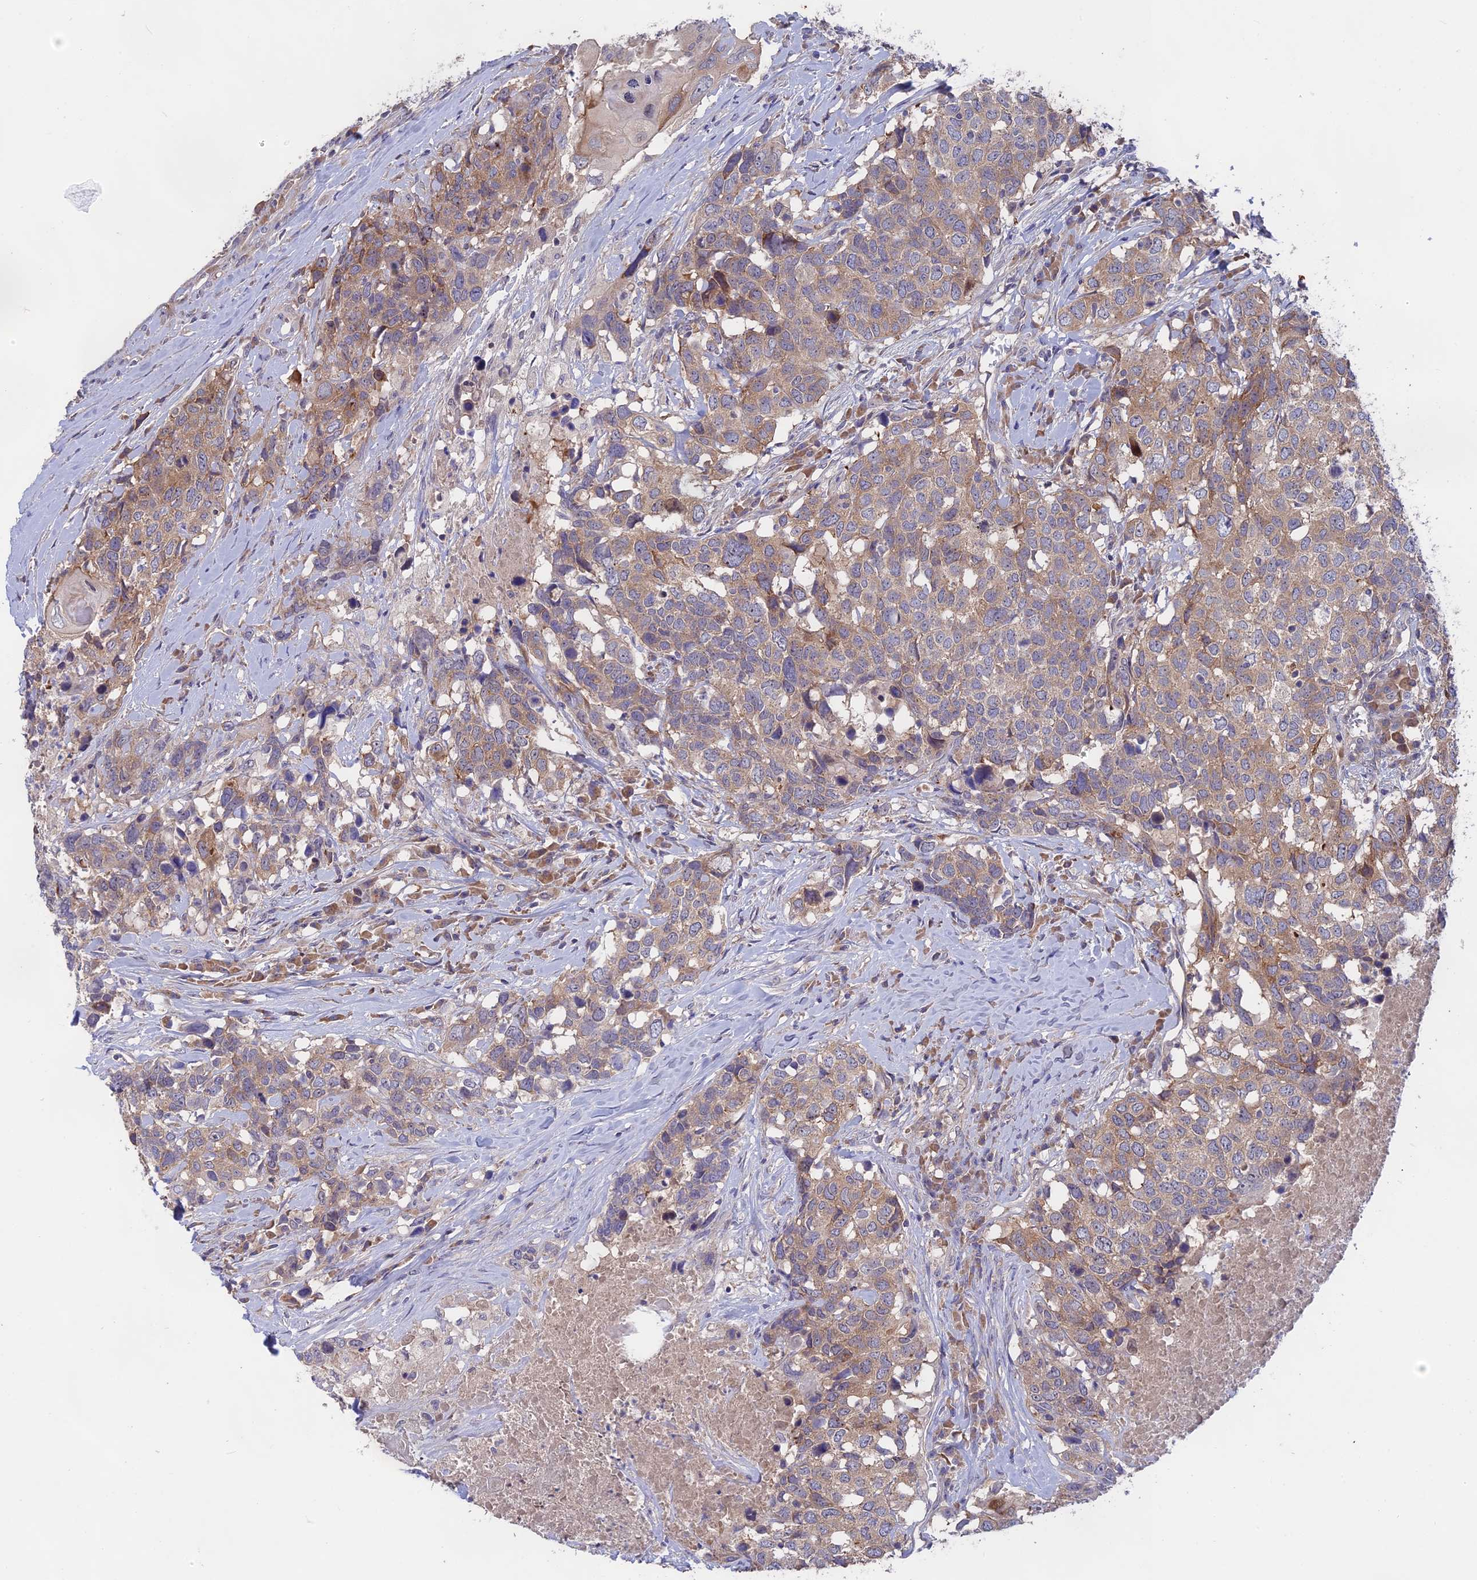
{"staining": {"intensity": "weak", "quantity": ">75%", "location": "cytoplasmic/membranous"}, "tissue": "head and neck cancer", "cell_type": "Tumor cells", "image_type": "cancer", "snomed": [{"axis": "morphology", "description": "Squamous cell carcinoma, NOS"}, {"axis": "topography", "description": "Head-Neck"}], "caption": "Protein expression analysis of head and neck squamous cell carcinoma exhibits weak cytoplasmic/membranous expression in approximately >75% of tumor cells.", "gene": "TENT4B", "patient": {"sex": "male", "age": 66}}